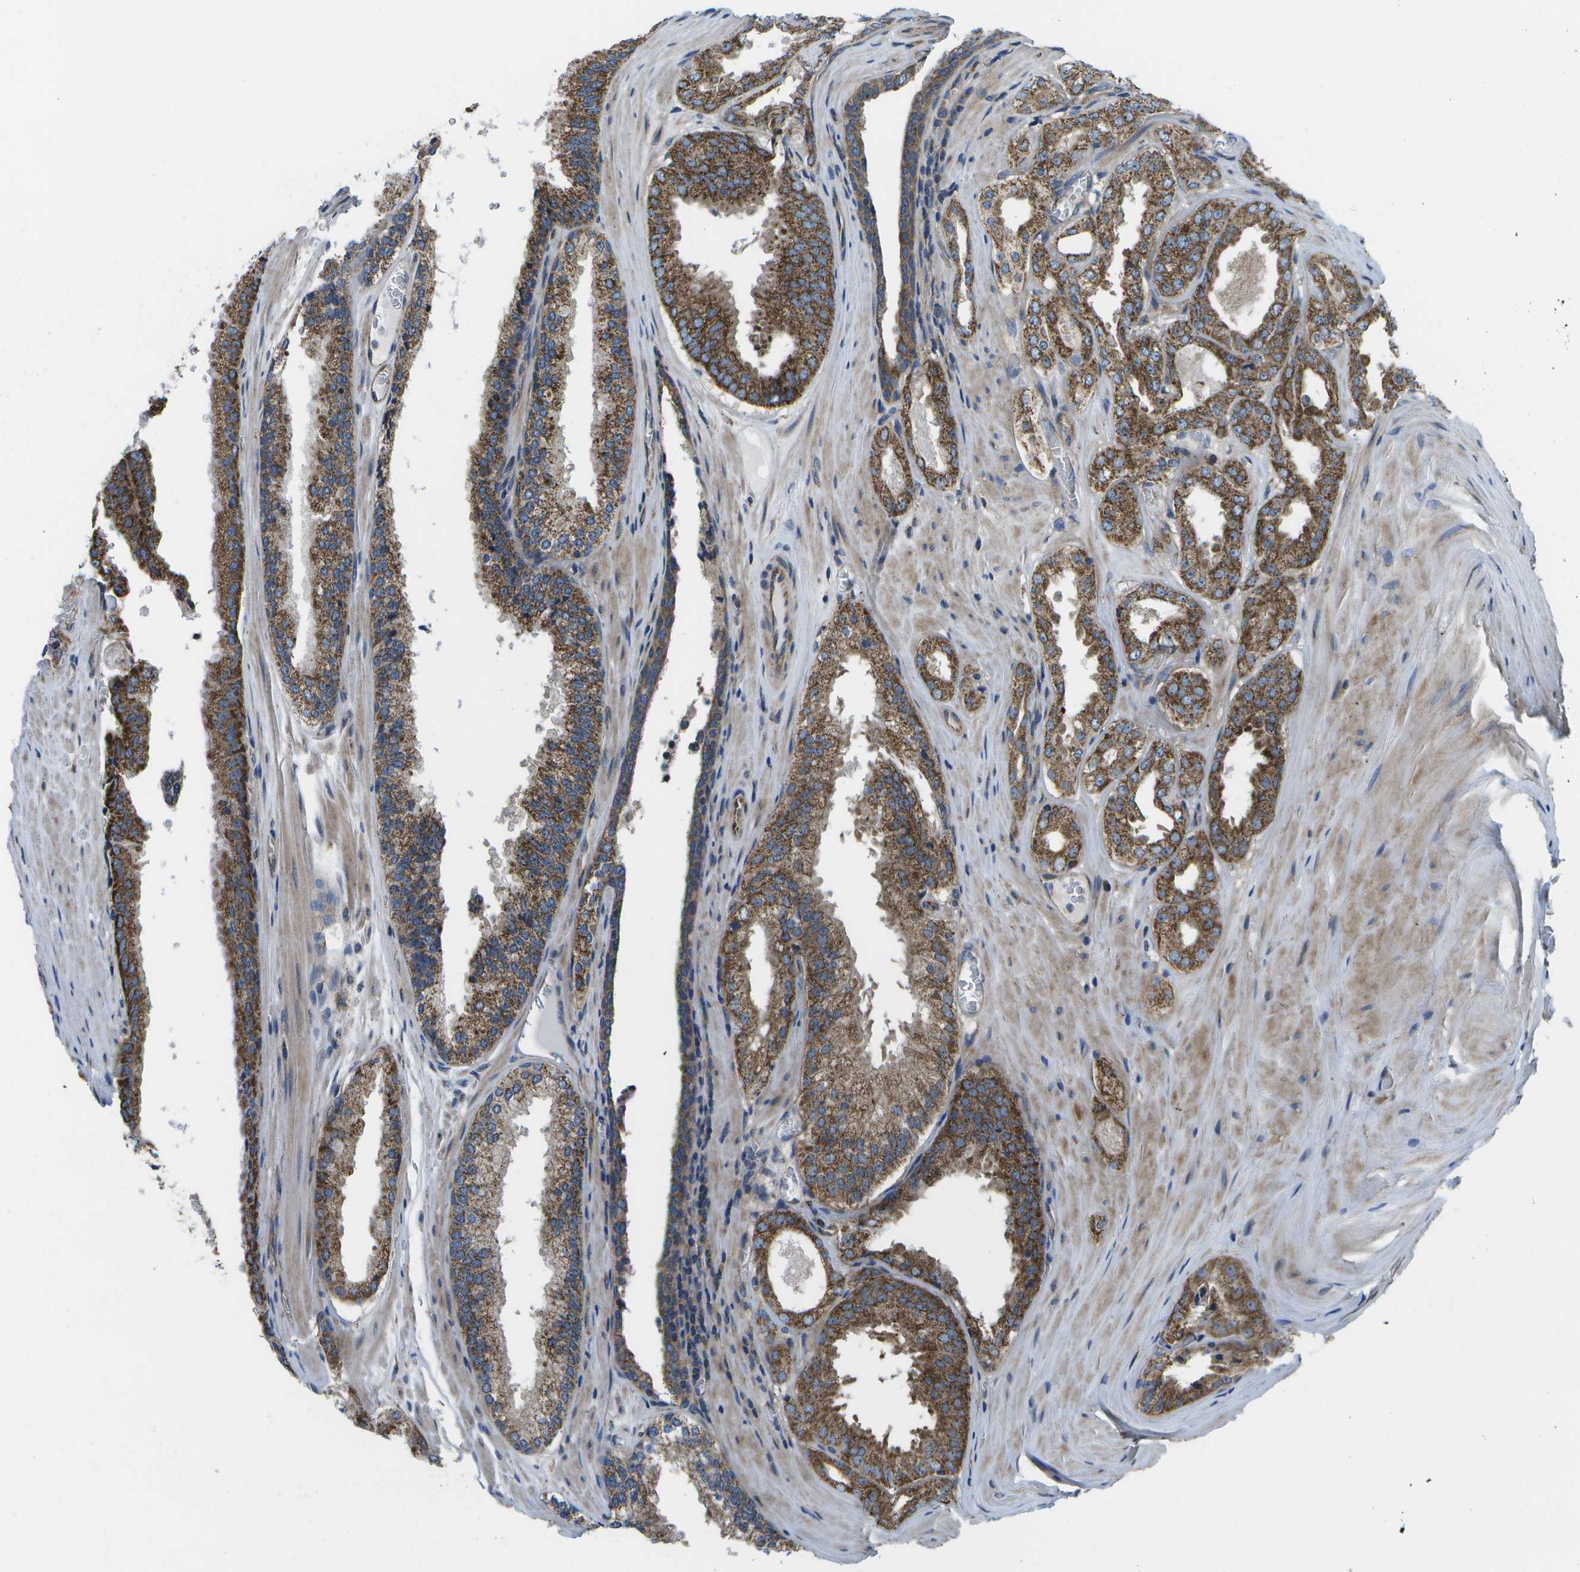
{"staining": {"intensity": "strong", "quantity": ">75%", "location": "cytoplasmic/membranous"}, "tissue": "prostate cancer", "cell_type": "Tumor cells", "image_type": "cancer", "snomed": [{"axis": "morphology", "description": "Adenocarcinoma, High grade"}, {"axis": "topography", "description": "Prostate"}], "caption": "Human prostate cancer (high-grade adenocarcinoma) stained with a protein marker shows strong staining in tumor cells.", "gene": "MVK", "patient": {"sex": "male", "age": 65}}